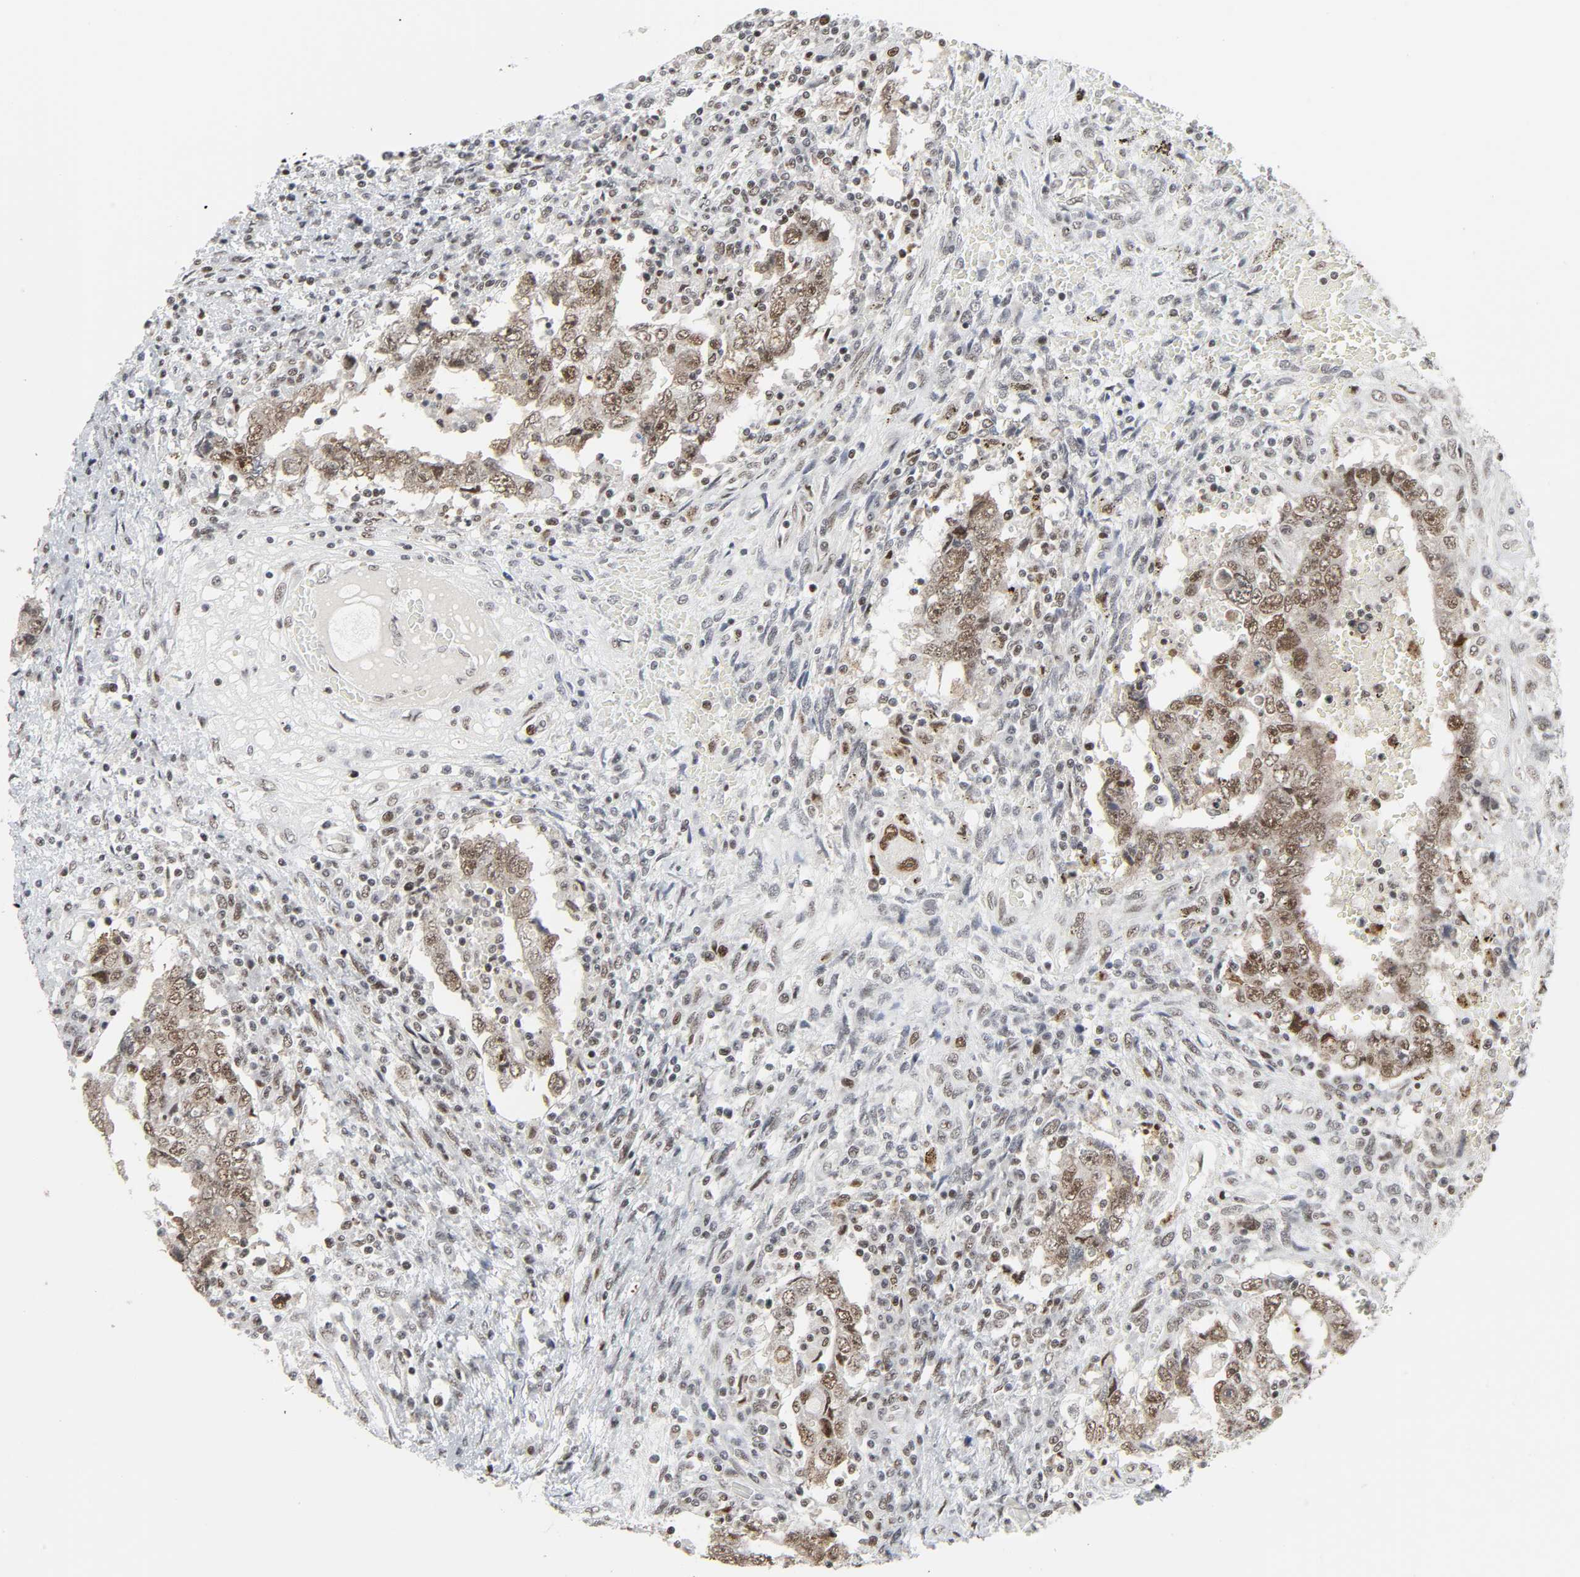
{"staining": {"intensity": "moderate", "quantity": ">75%", "location": "nuclear"}, "tissue": "testis cancer", "cell_type": "Tumor cells", "image_type": "cancer", "snomed": [{"axis": "morphology", "description": "Carcinoma, Embryonal, NOS"}, {"axis": "topography", "description": "Testis"}], "caption": "Approximately >75% of tumor cells in human testis embryonal carcinoma show moderate nuclear protein staining as visualized by brown immunohistochemical staining.", "gene": "CDK7", "patient": {"sex": "male", "age": 26}}